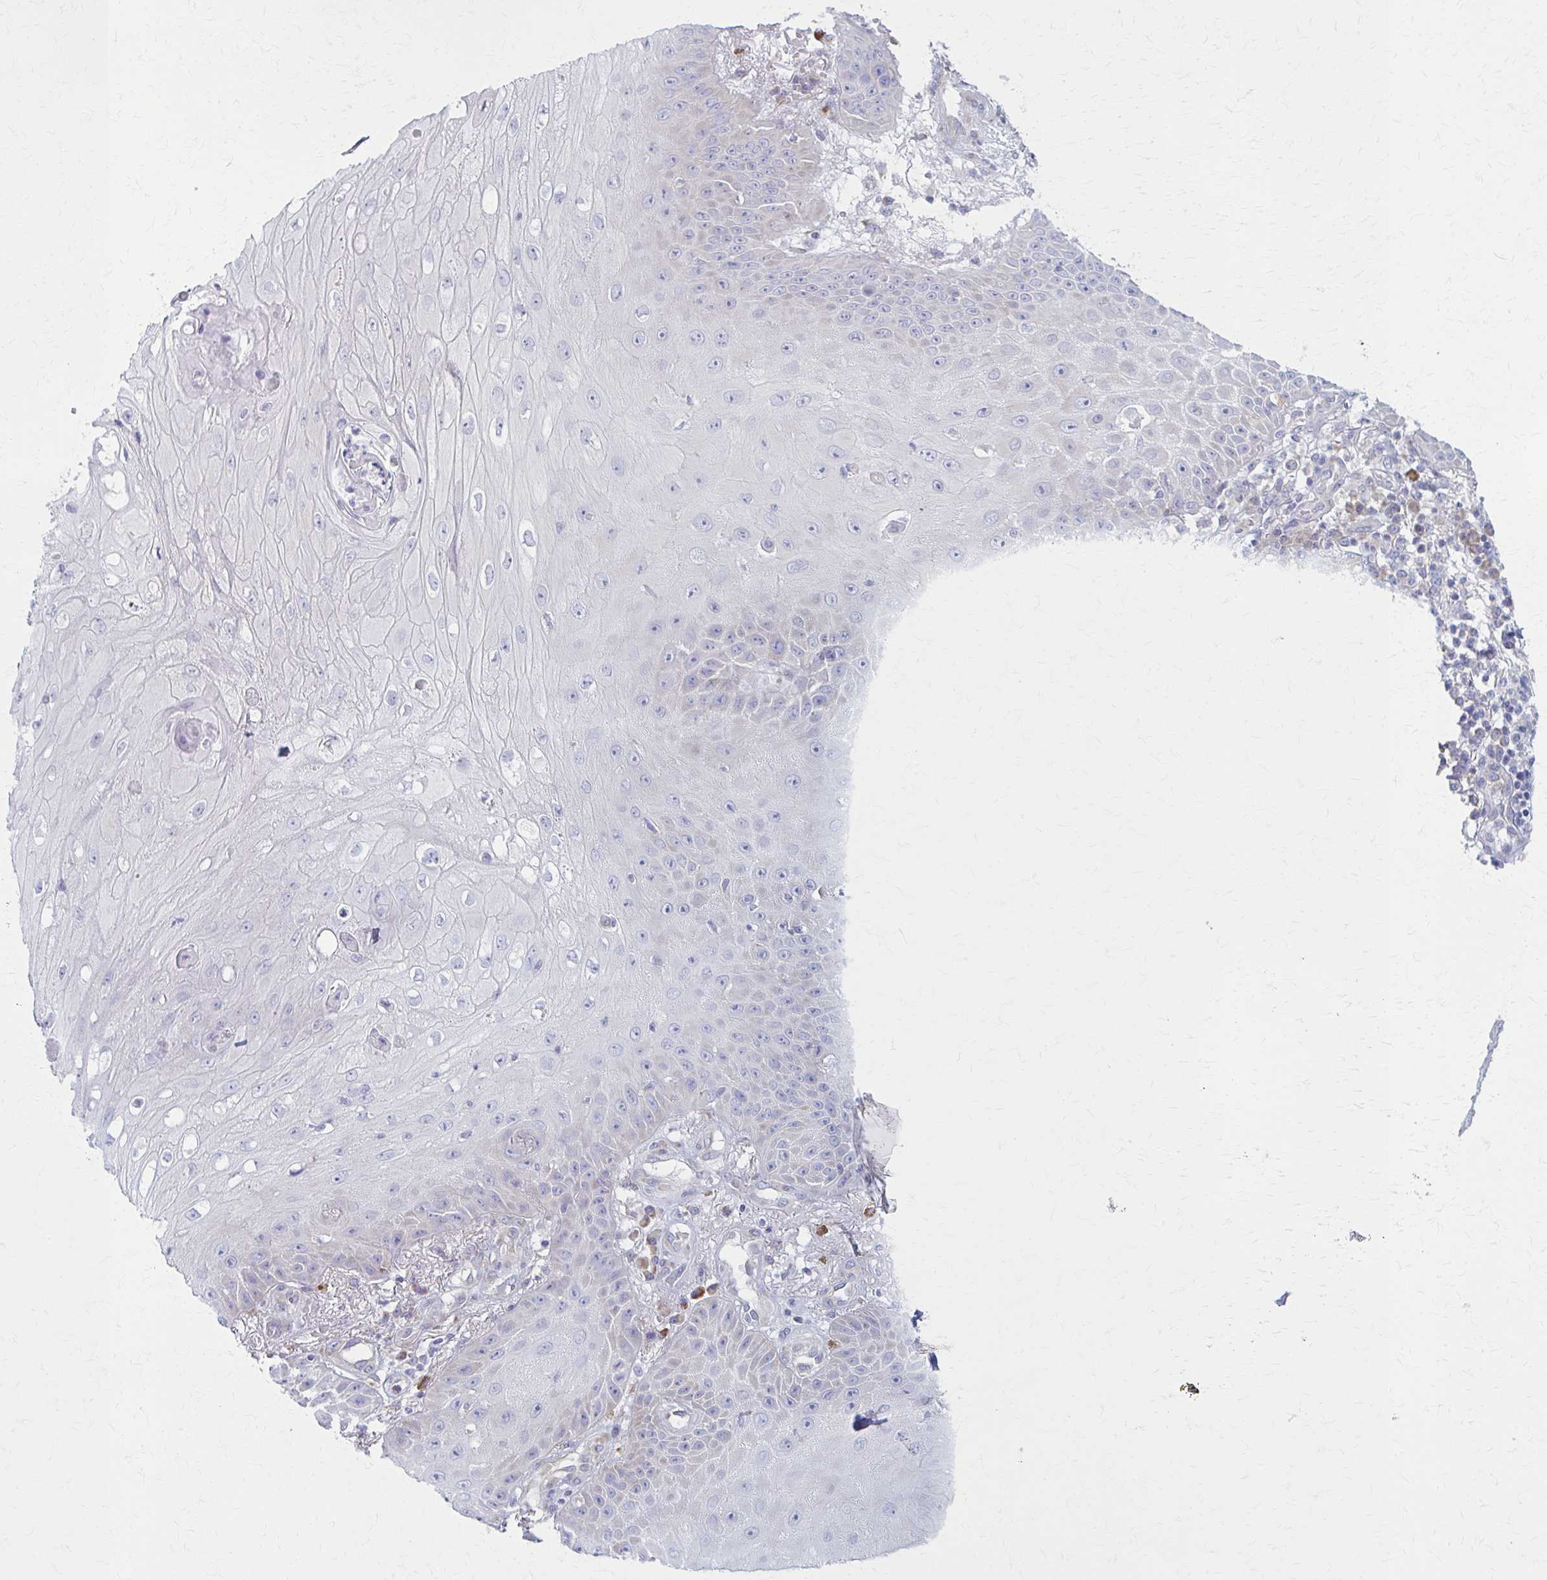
{"staining": {"intensity": "negative", "quantity": "none", "location": "none"}, "tissue": "skin cancer", "cell_type": "Tumor cells", "image_type": "cancer", "snomed": [{"axis": "morphology", "description": "Squamous cell carcinoma, NOS"}, {"axis": "topography", "description": "Skin"}], "caption": "Immunohistochemistry (IHC) image of human squamous cell carcinoma (skin) stained for a protein (brown), which displays no expression in tumor cells.", "gene": "PRKRA", "patient": {"sex": "male", "age": 70}}